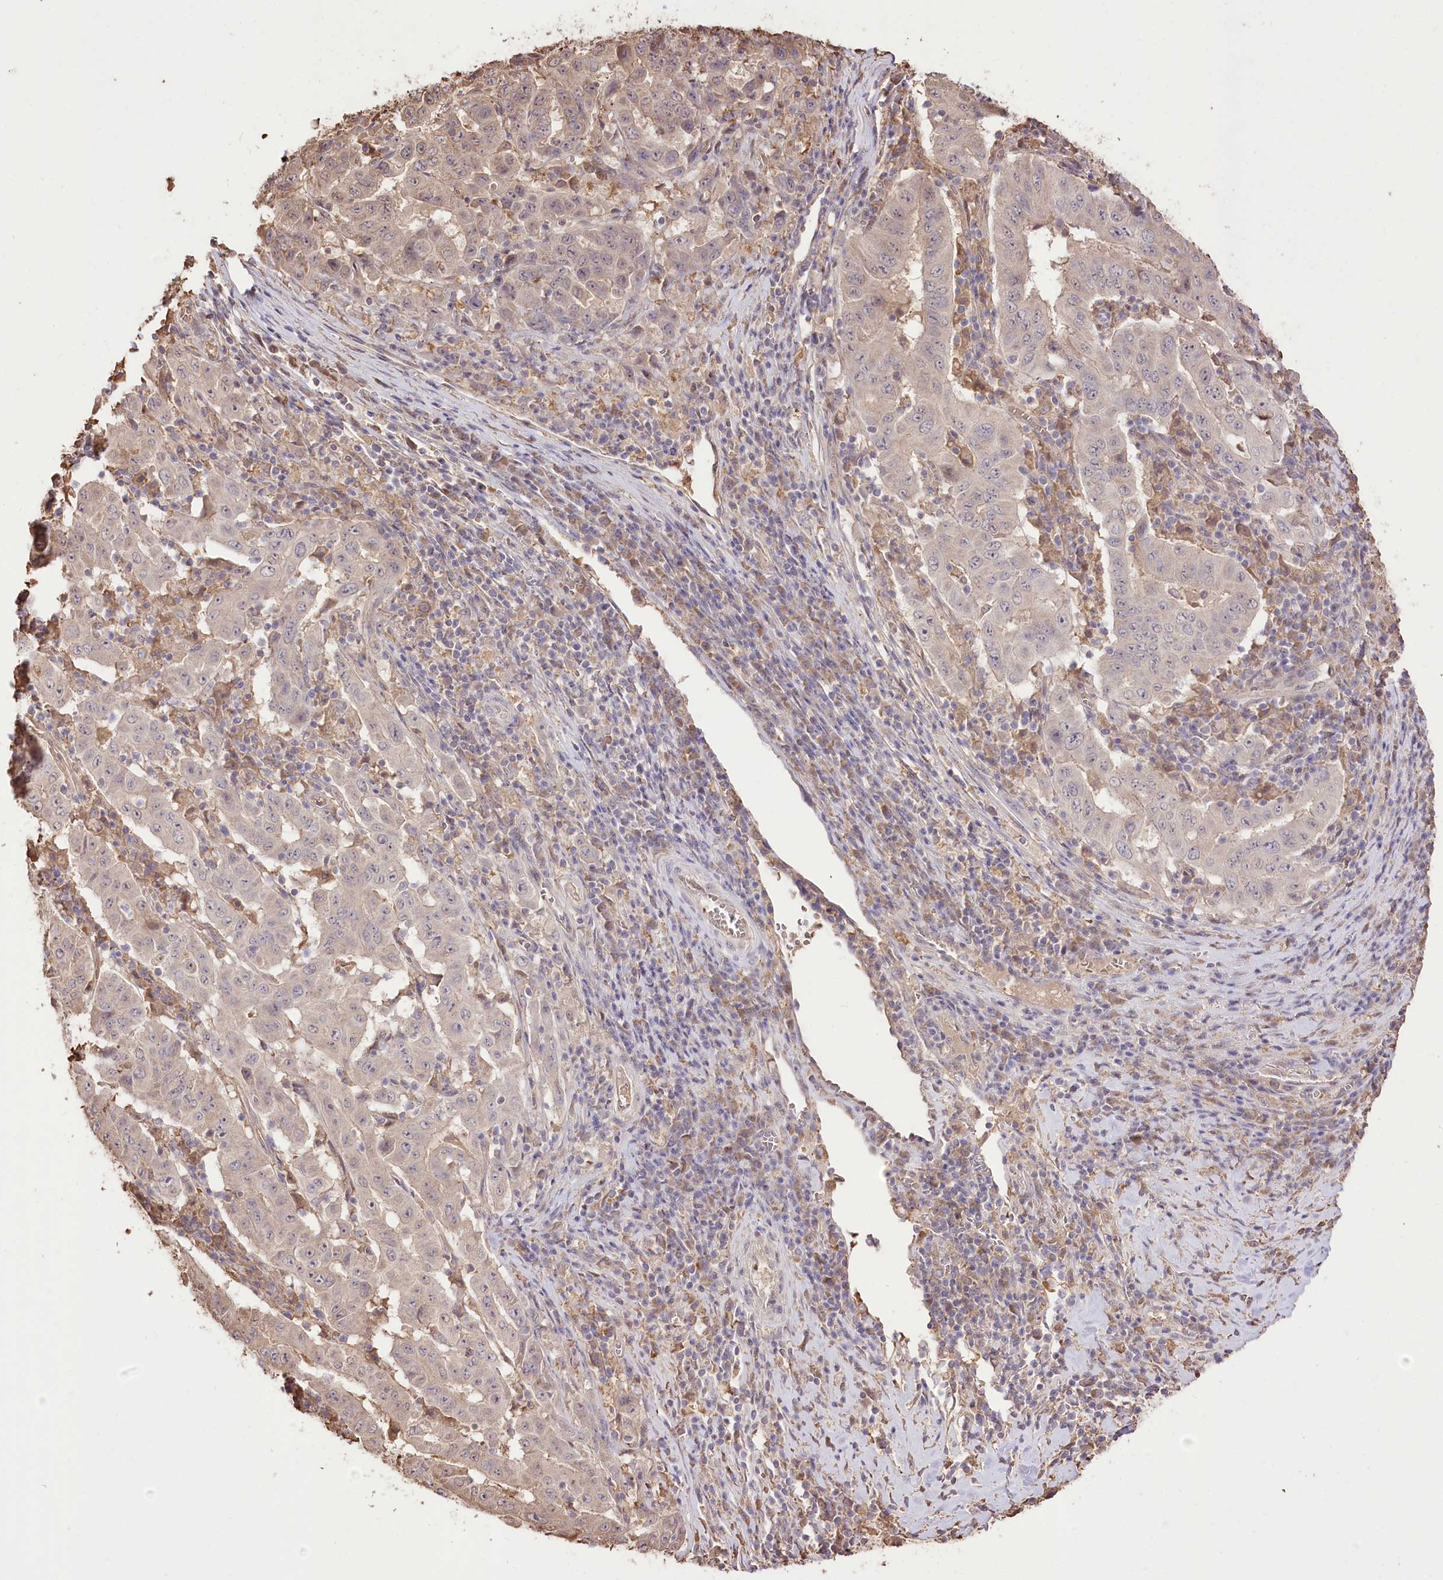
{"staining": {"intensity": "weak", "quantity": "<25%", "location": "cytoplasmic/membranous"}, "tissue": "pancreatic cancer", "cell_type": "Tumor cells", "image_type": "cancer", "snomed": [{"axis": "morphology", "description": "Adenocarcinoma, NOS"}, {"axis": "topography", "description": "Pancreas"}], "caption": "High power microscopy micrograph of an immunohistochemistry photomicrograph of pancreatic cancer (adenocarcinoma), revealing no significant expression in tumor cells.", "gene": "R3HDM2", "patient": {"sex": "male", "age": 63}}